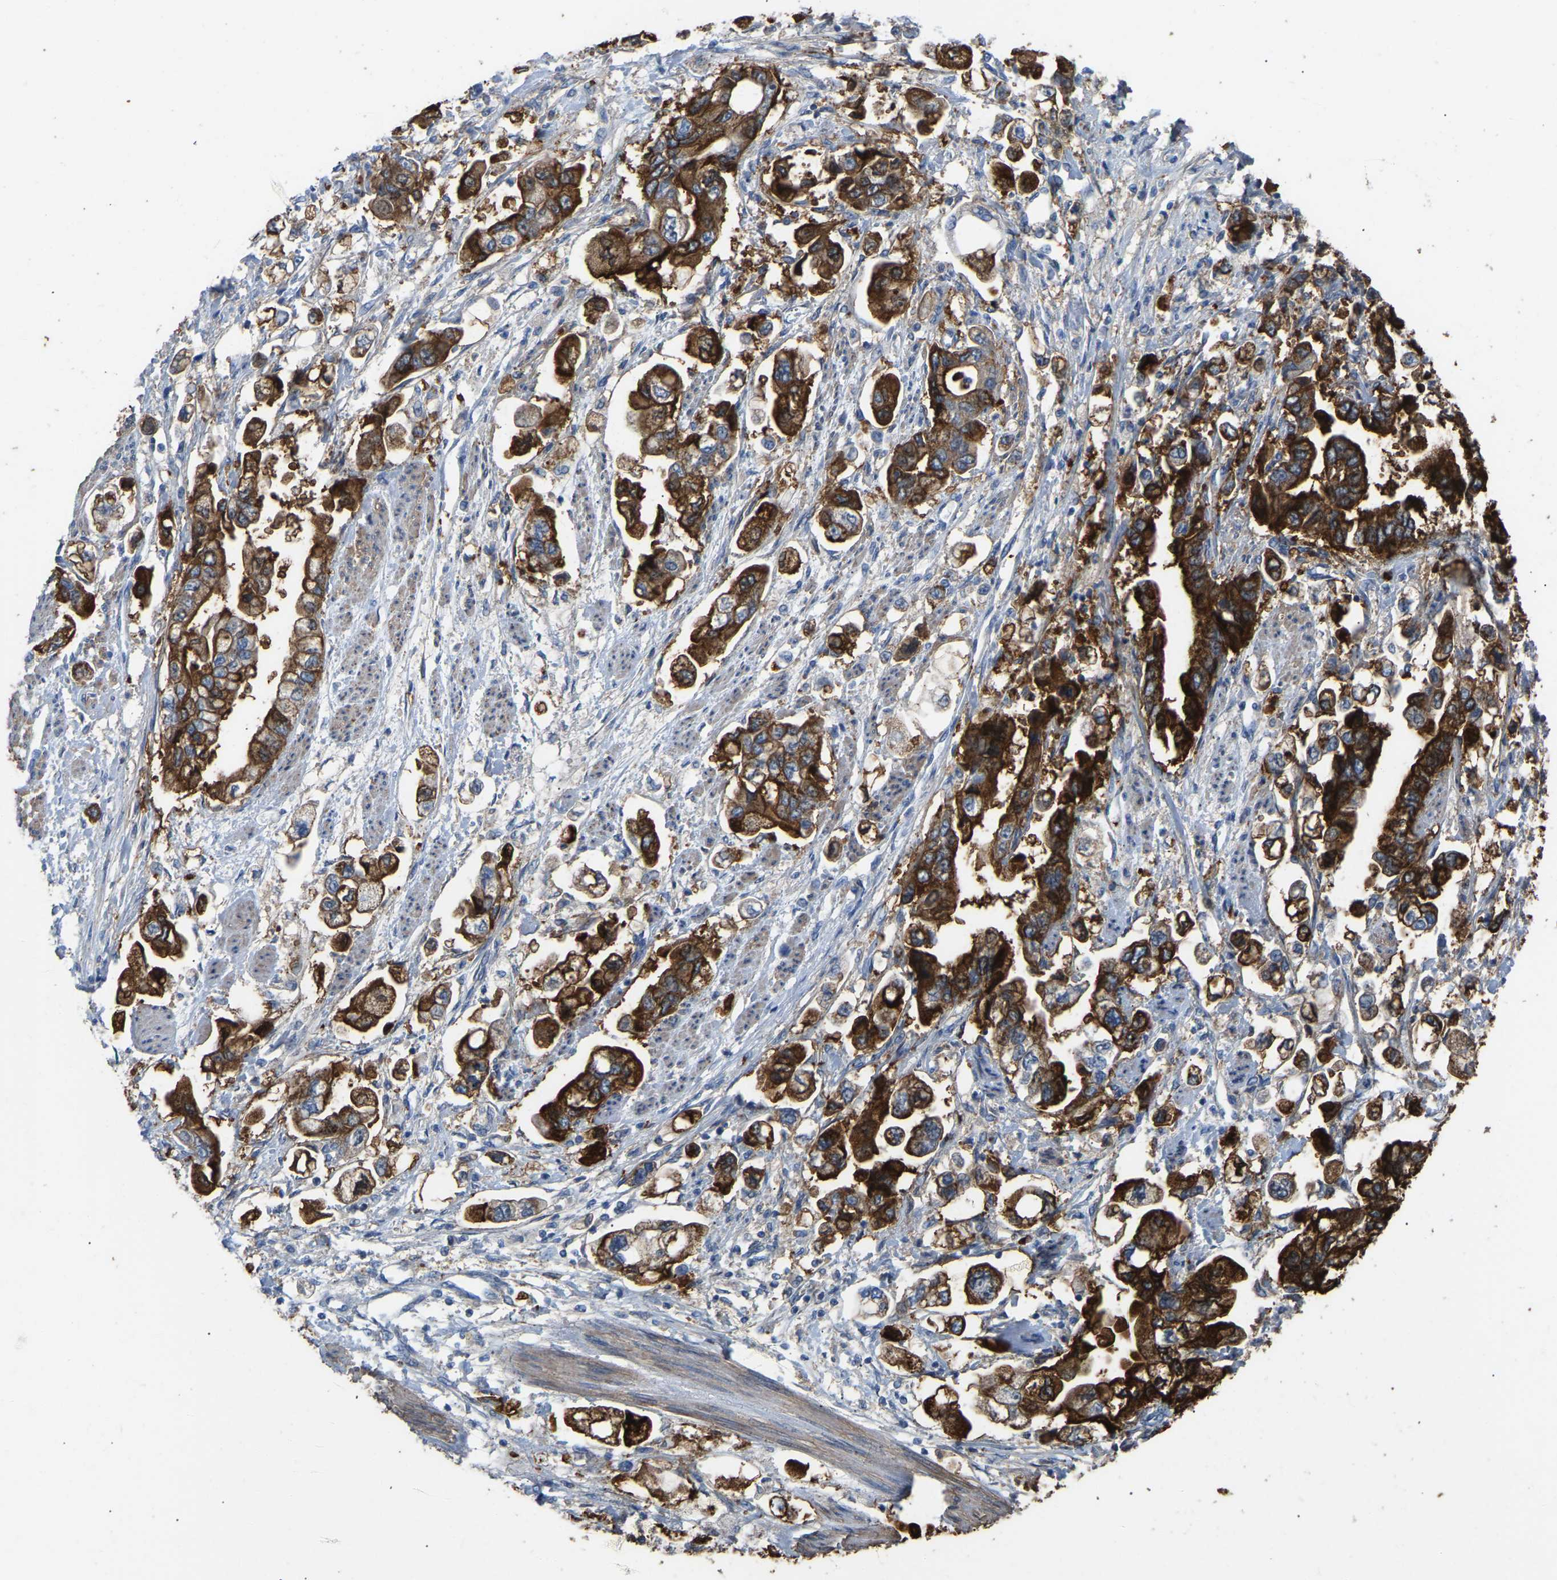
{"staining": {"intensity": "strong", "quantity": ">75%", "location": "cytoplasmic/membranous"}, "tissue": "stomach cancer", "cell_type": "Tumor cells", "image_type": "cancer", "snomed": [{"axis": "morphology", "description": "Normal tissue, NOS"}, {"axis": "morphology", "description": "Adenocarcinoma, NOS"}, {"axis": "topography", "description": "Stomach"}], "caption": "Strong cytoplasmic/membranous staining is appreciated in approximately >75% of tumor cells in adenocarcinoma (stomach).", "gene": "ZNF449", "patient": {"sex": "male", "age": 62}}